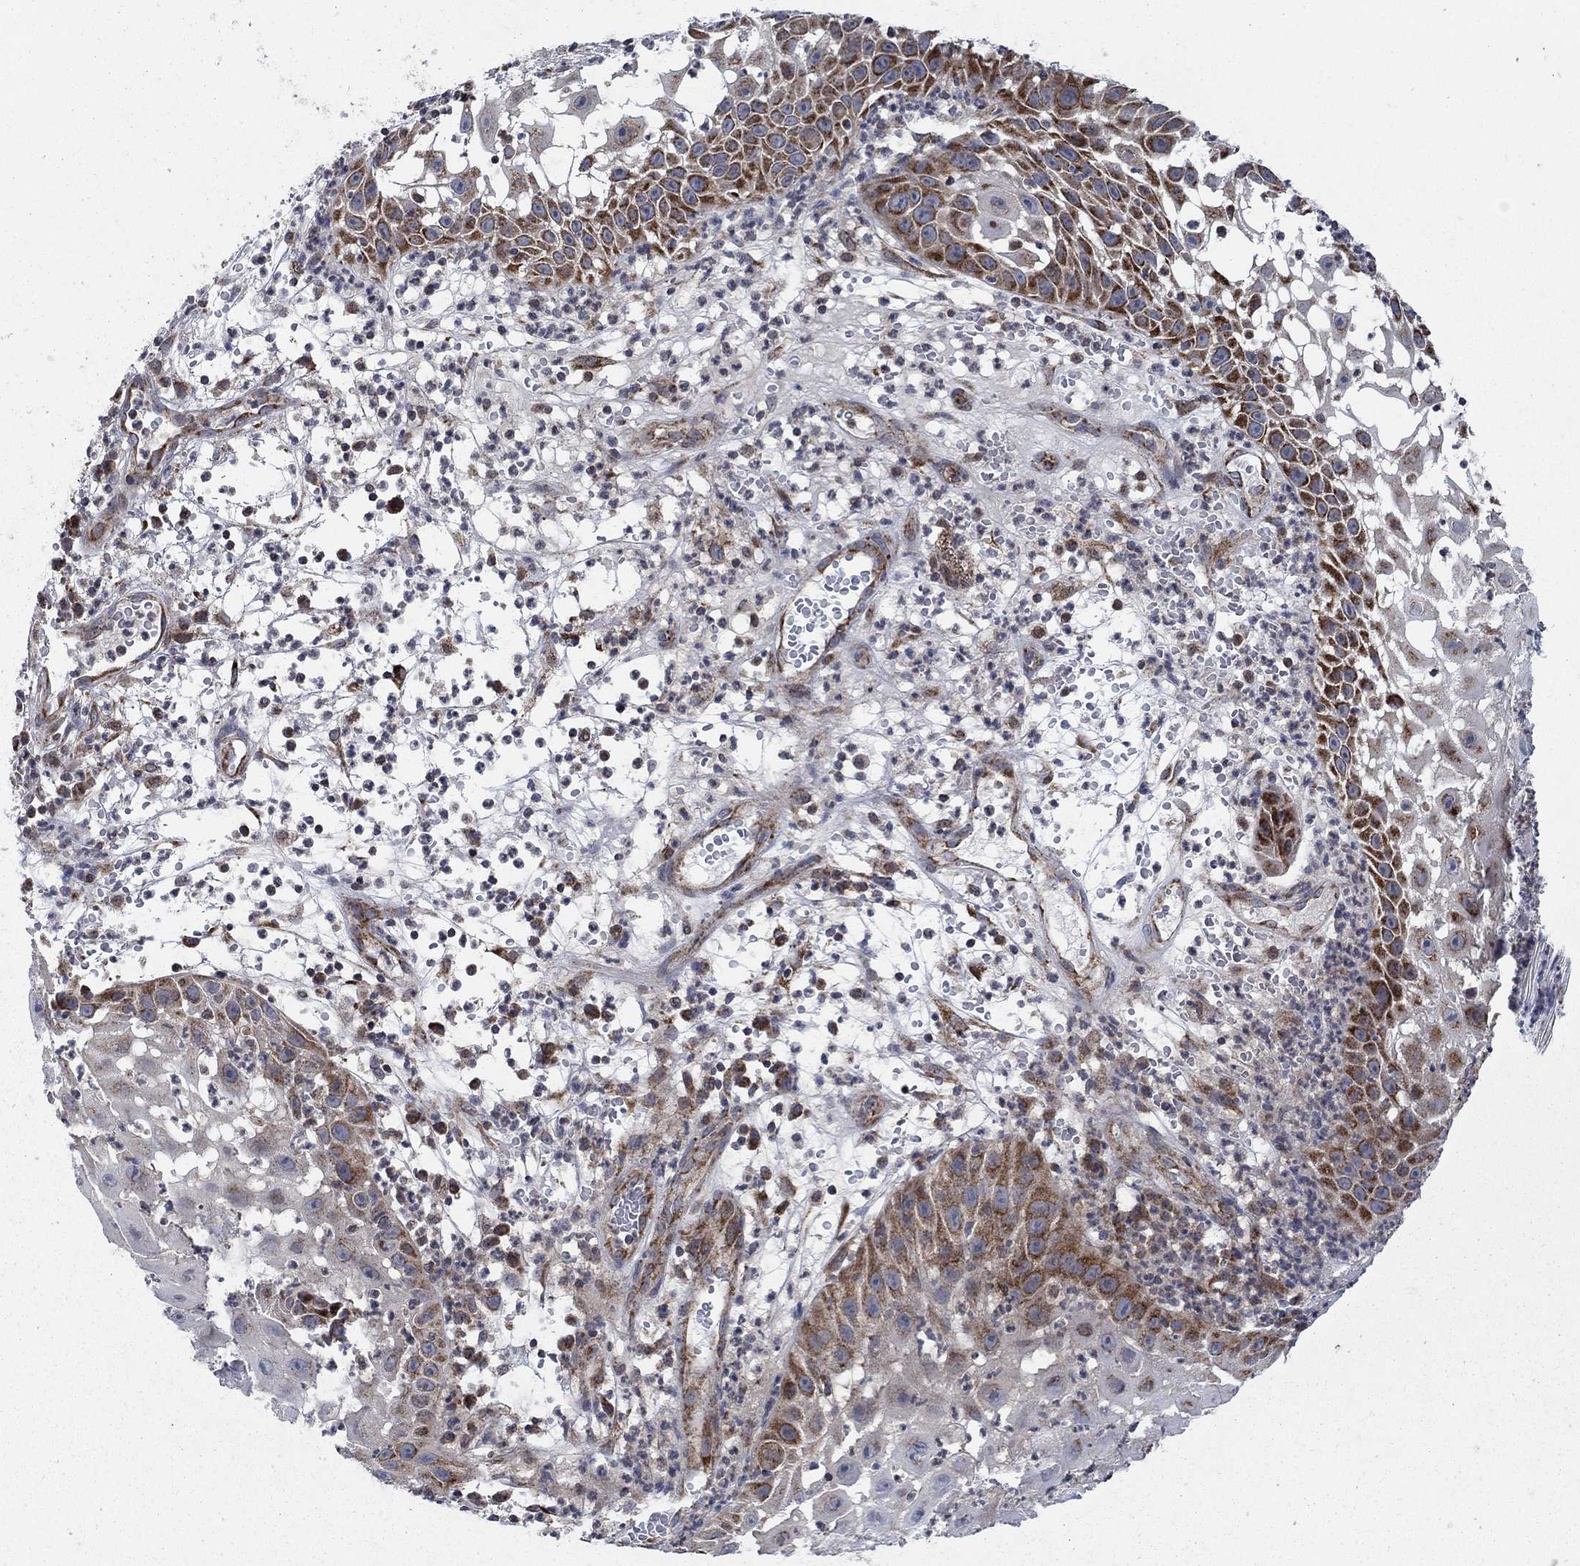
{"staining": {"intensity": "strong", "quantity": "<25%", "location": "cytoplasmic/membranous"}, "tissue": "skin cancer", "cell_type": "Tumor cells", "image_type": "cancer", "snomed": [{"axis": "morphology", "description": "Normal tissue, NOS"}, {"axis": "morphology", "description": "Squamous cell carcinoma, NOS"}, {"axis": "topography", "description": "Skin"}], "caption": "This is a micrograph of immunohistochemistry (IHC) staining of skin cancer, which shows strong expression in the cytoplasmic/membranous of tumor cells.", "gene": "NME7", "patient": {"sex": "male", "age": 79}}